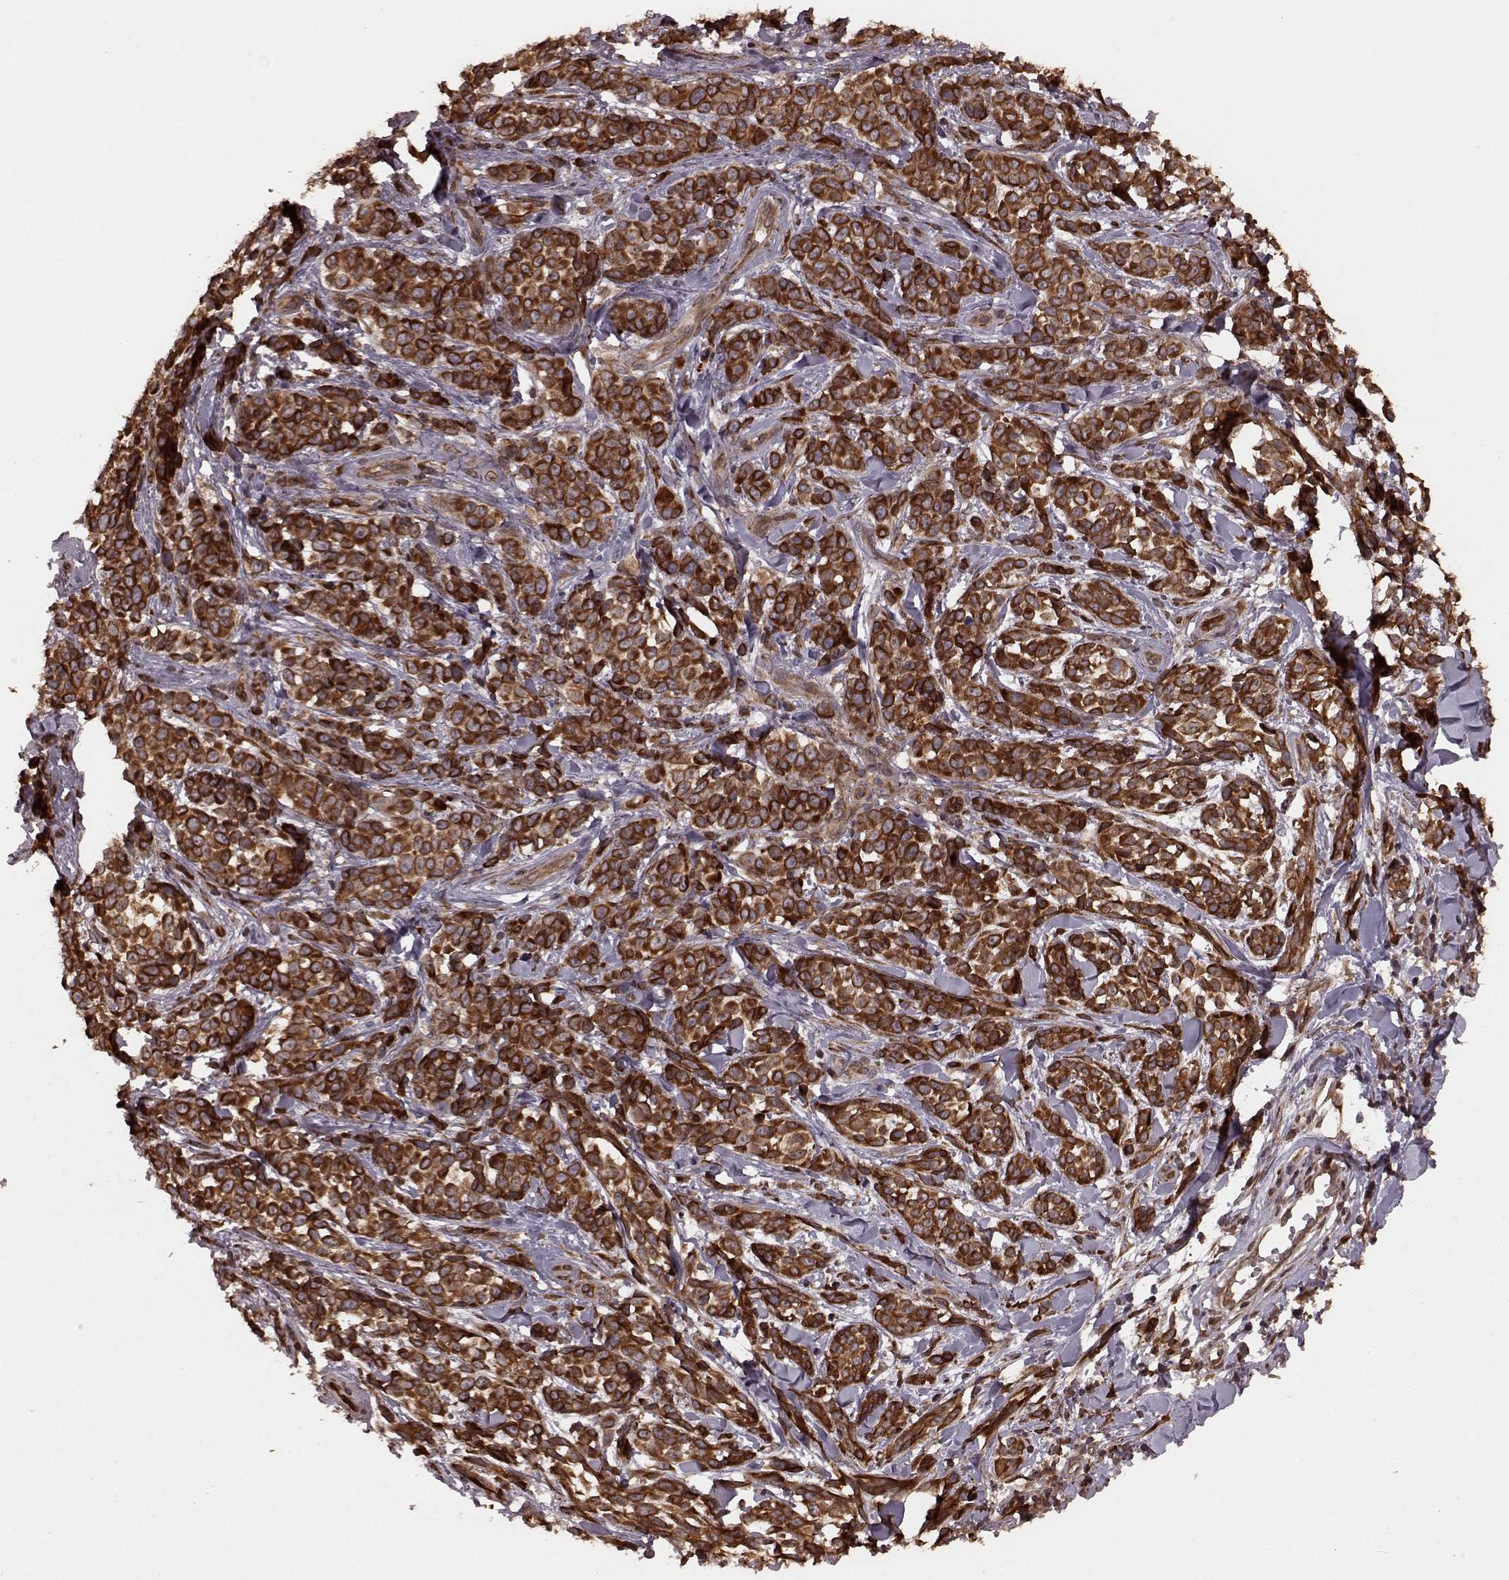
{"staining": {"intensity": "strong", "quantity": ">75%", "location": "cytoplasmic/membranous"}, "tissue": "melanoma", "cell_type": "Tumor cells", "image_type": "cancer", "snomed": [{"axis": "morphology", "description": "Malignant melanoma, NOS"}, {"axis": "topography", "description": "Skin"}], "caption": "A high amount of strong cytoplasmic/membranous staining is present in approximately >75% of tumor cells in melanoma tissue.", "gene": "AGPAT1", "patient": {"sex": "female", "age": 88}}